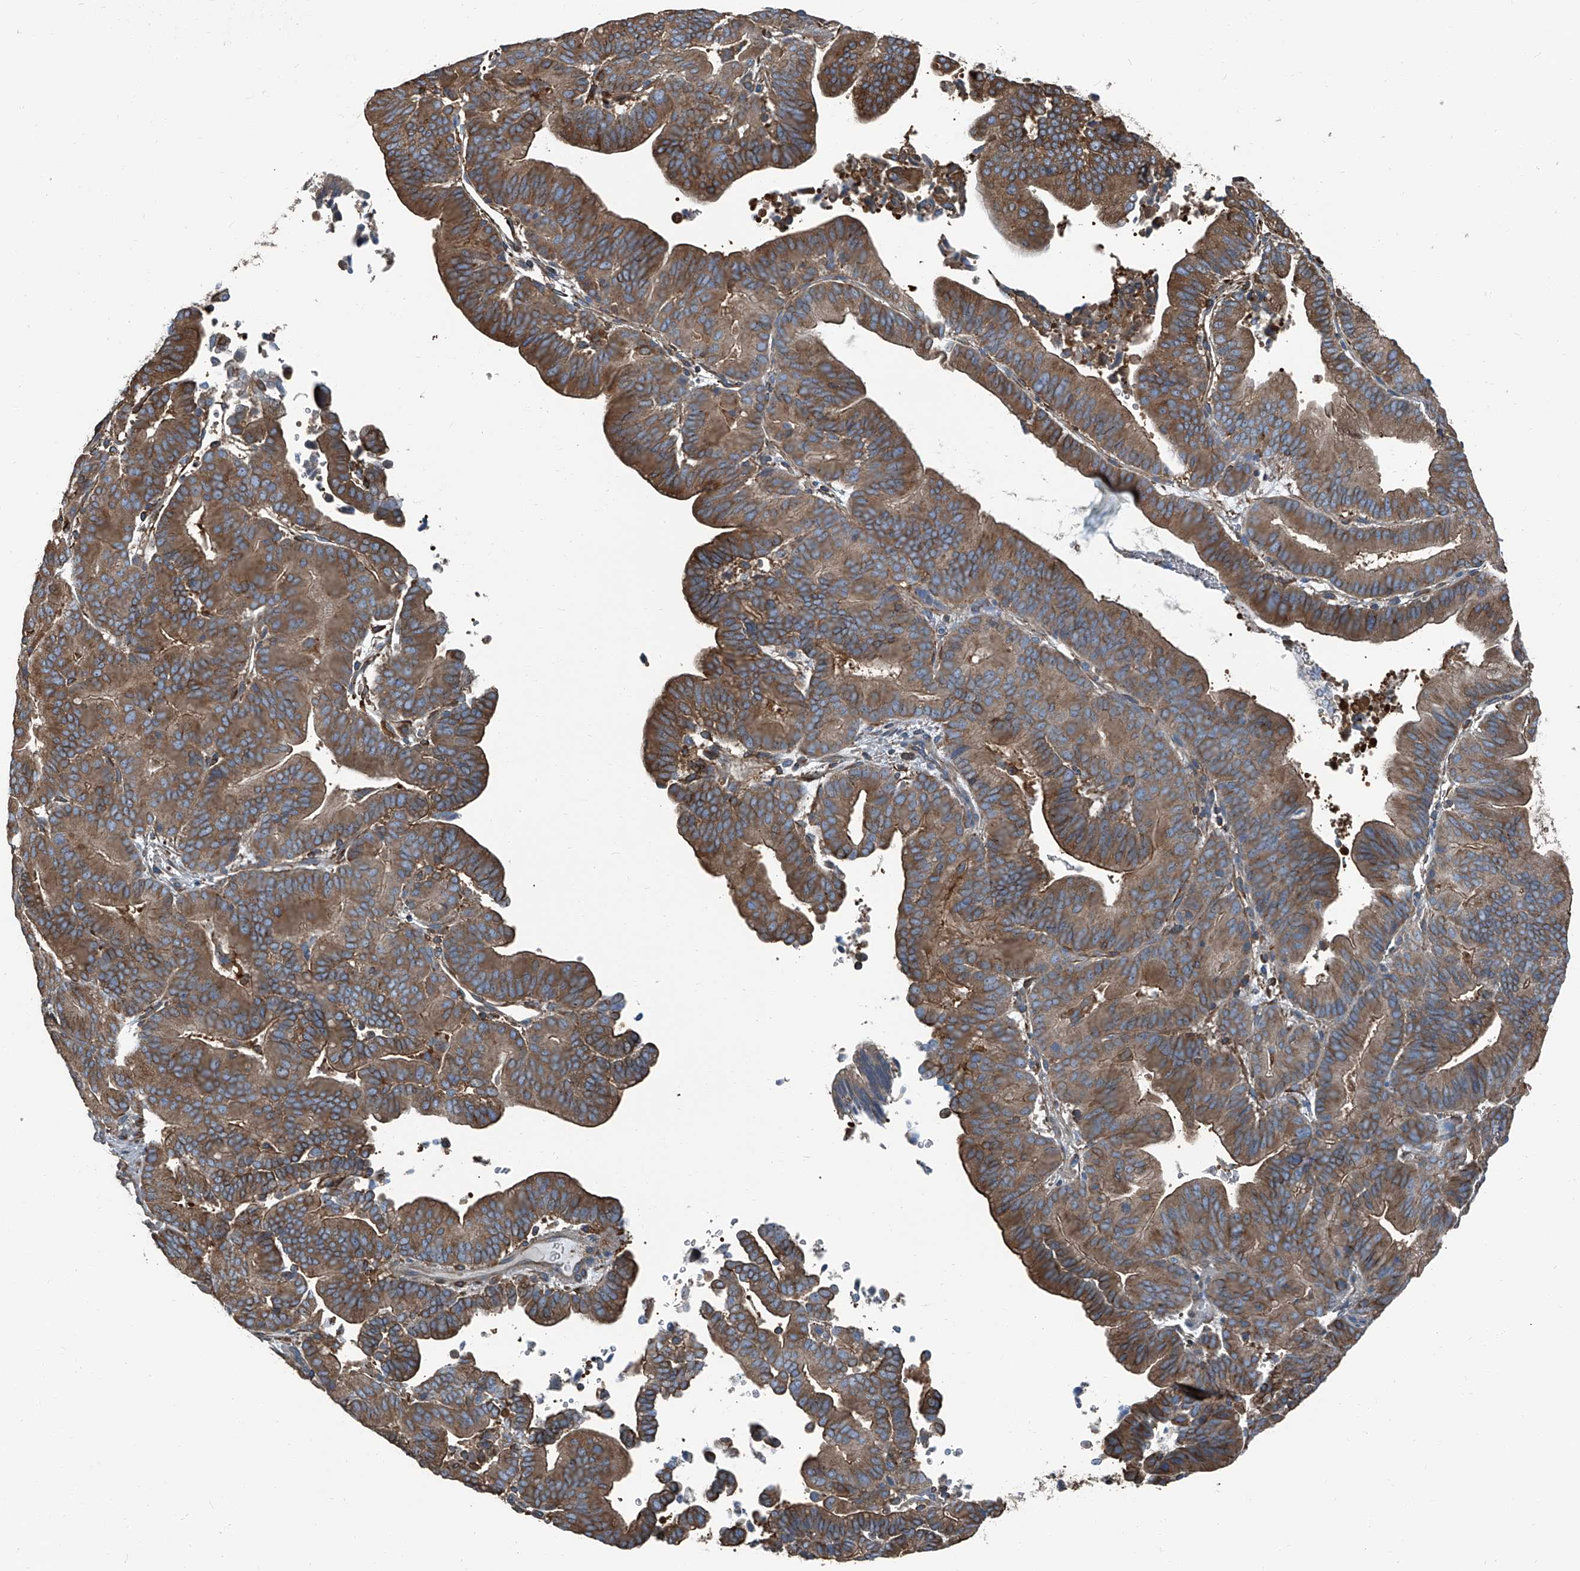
{"staining": {"intensity": "moderate", "quantity": ">75%", "location": "cytoplasmic/membranous"}, "tissue": "liver cancer", "cell_type": "Tumor cells", "image_type": "cancer", "snomed": [{"axis": "morphology", "description": "Cholangiocarcinoma"}, {"axis": "topography", "description": "Liver"}], "caption": "This is a histology image of immunohistochemistry staining of liver cholangiocarcinoma, which shows moderate positivity in the cytoplasmic/membranous of tumor cells.", "gene": "SEPTIN7", "patient": {"sex": "female", "age": 75}}